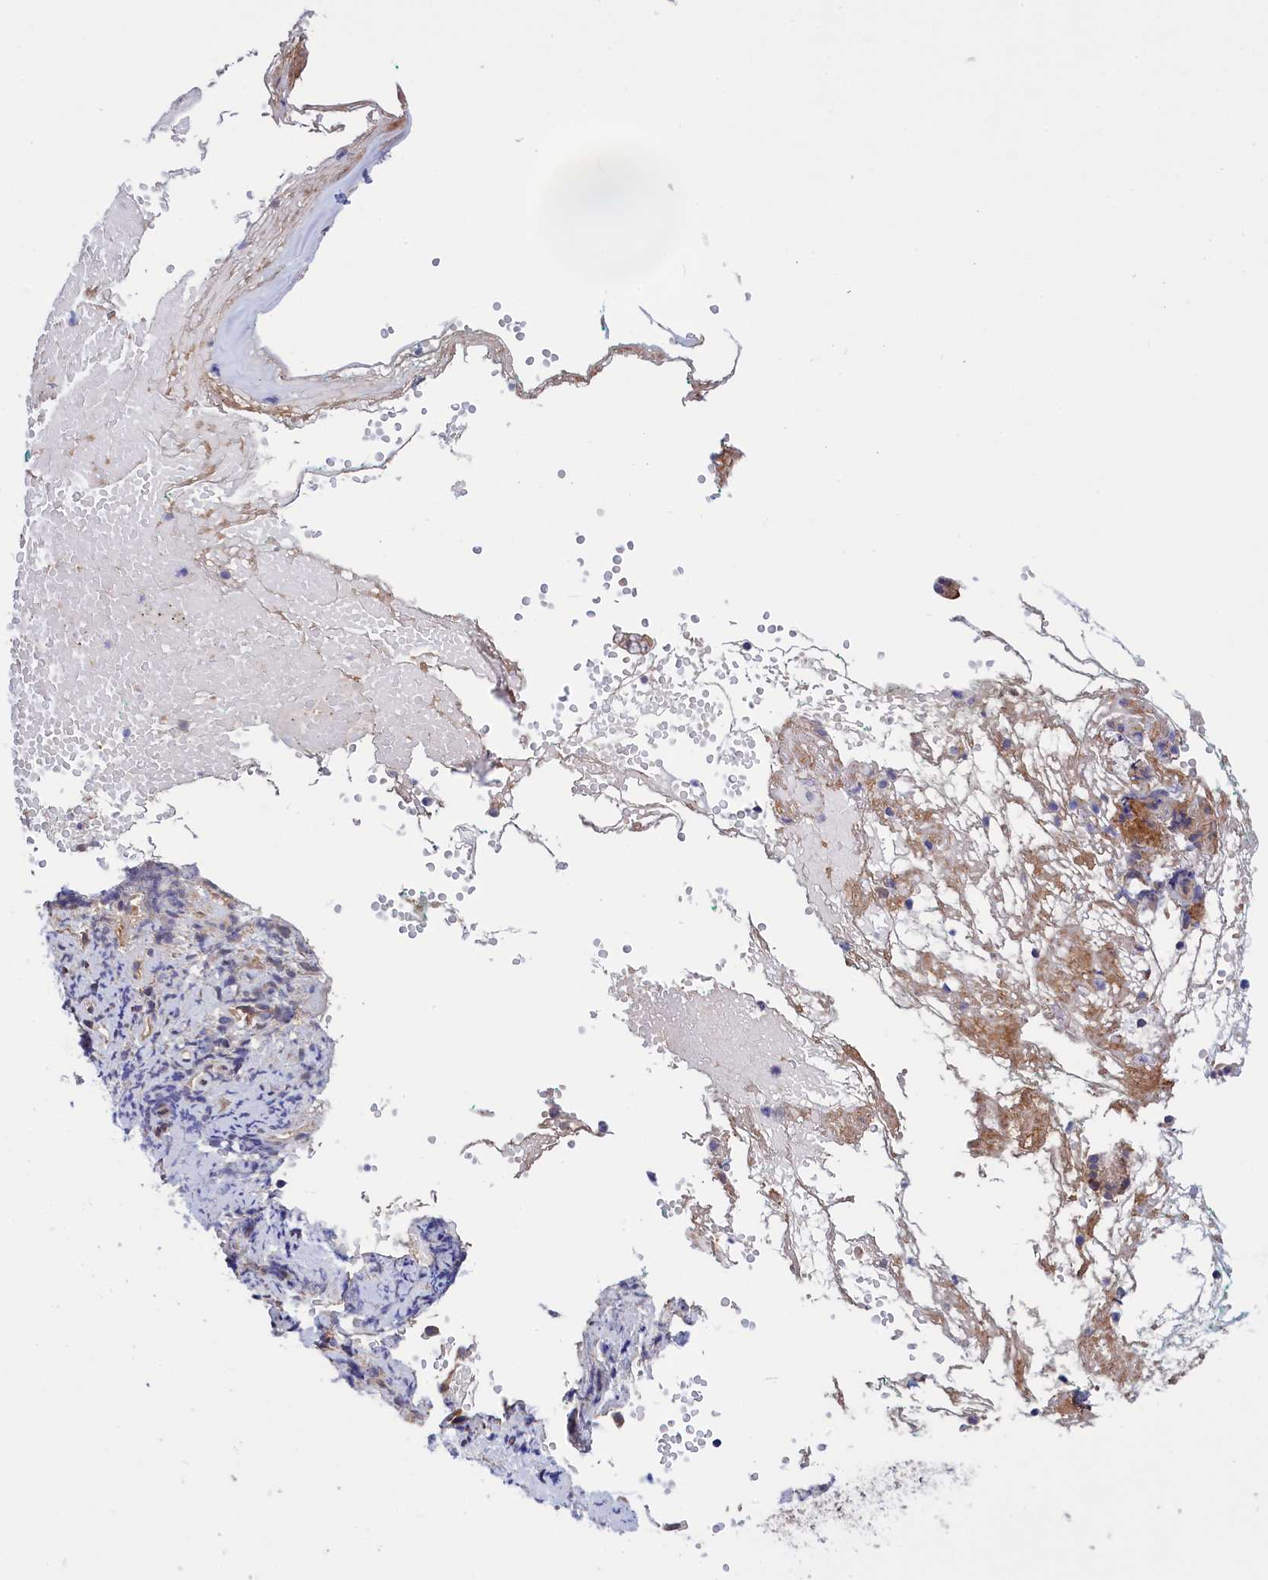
{"staining": {"intensity": "weak", "quantity": ">75%", "location": "nuclear"}, "tissue": "adipose tissue", "cell_type": "Adipocytes", "image_type": "normal", "snomed": [{"axis": "morphology", "description": "Normal tissue, NOS"}, {"axis": "morphology", "description": "Basal cell carcinoma"}, {"axis": "topography", "description": "Cartilage tissue"}, {"axis": "topography", "description": "Nasopharynx"}, {"axis": "topography", "description": "Oral tissue"}], "caption": "Protein staining displays weak nuclear expression in about >75% of adipocytes in normal adipose tissue. The protein is shown in brown color, while the nuclei are stained blue.", "gene": "CRACD", "patient": {"sex": "female", "age": 77}}